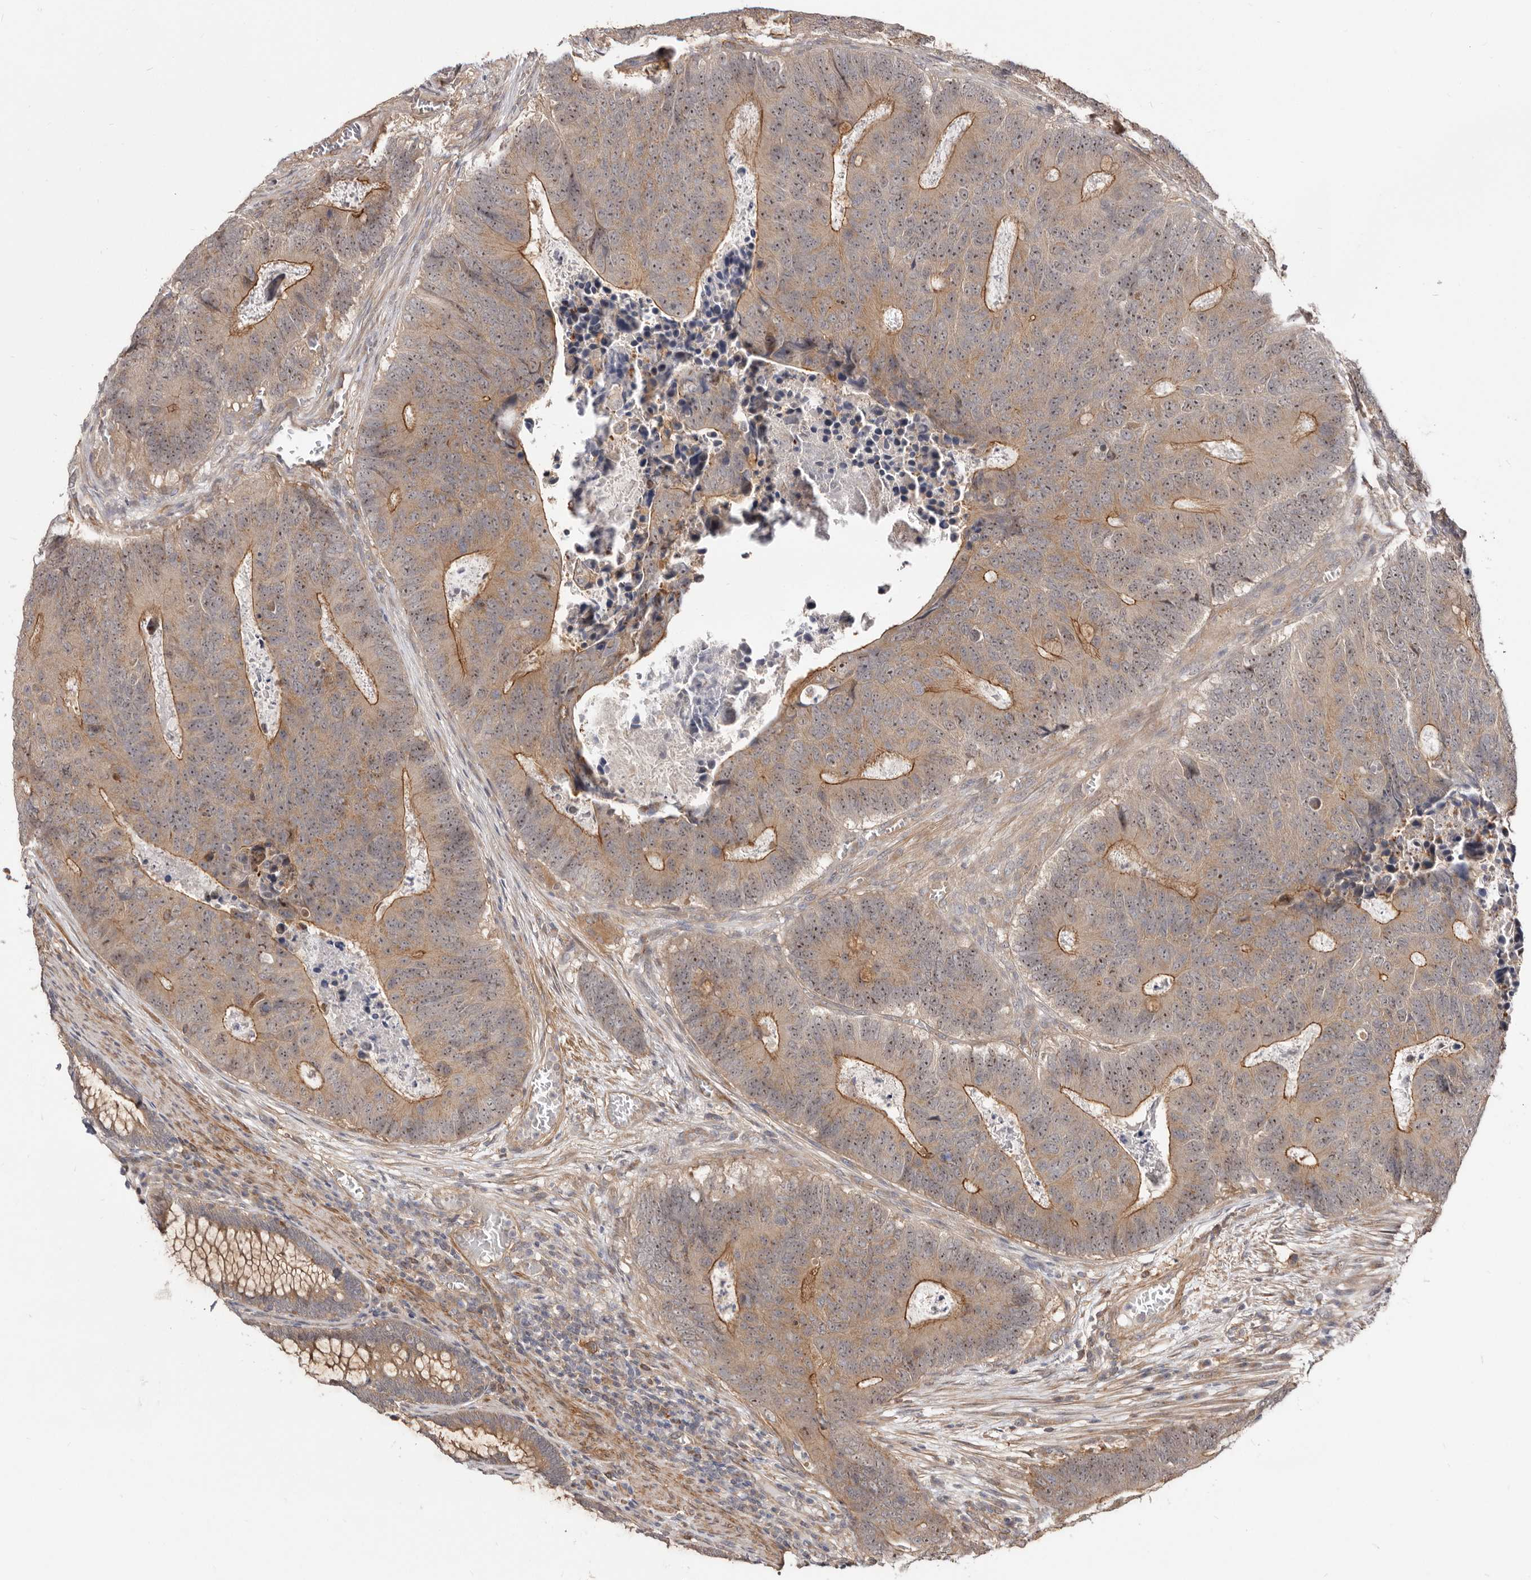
{"staining": {"intensity": "moderate", "quantity": "25%-75%", "location": "cytoplasmic/membranous,nuclear"}, "tissue": "colorectal cancer", "cell_type": "Tumor cells", "image_type": "cancer", "snomed": [{"axis": "morphology", "description": "Adenocarcinoma, NOS"}, {"axis": "topography", "description": "Colon"}], "caption": "Brown immunohistochemical staining in human colorectal adenocarcinoma exhibits moderate cytoplasmic/membranous and nuclear staining in about 25%-75% of tumor cells.", "gene": "GPATCH4", "patient": {"sex": "male", "age": 87}}